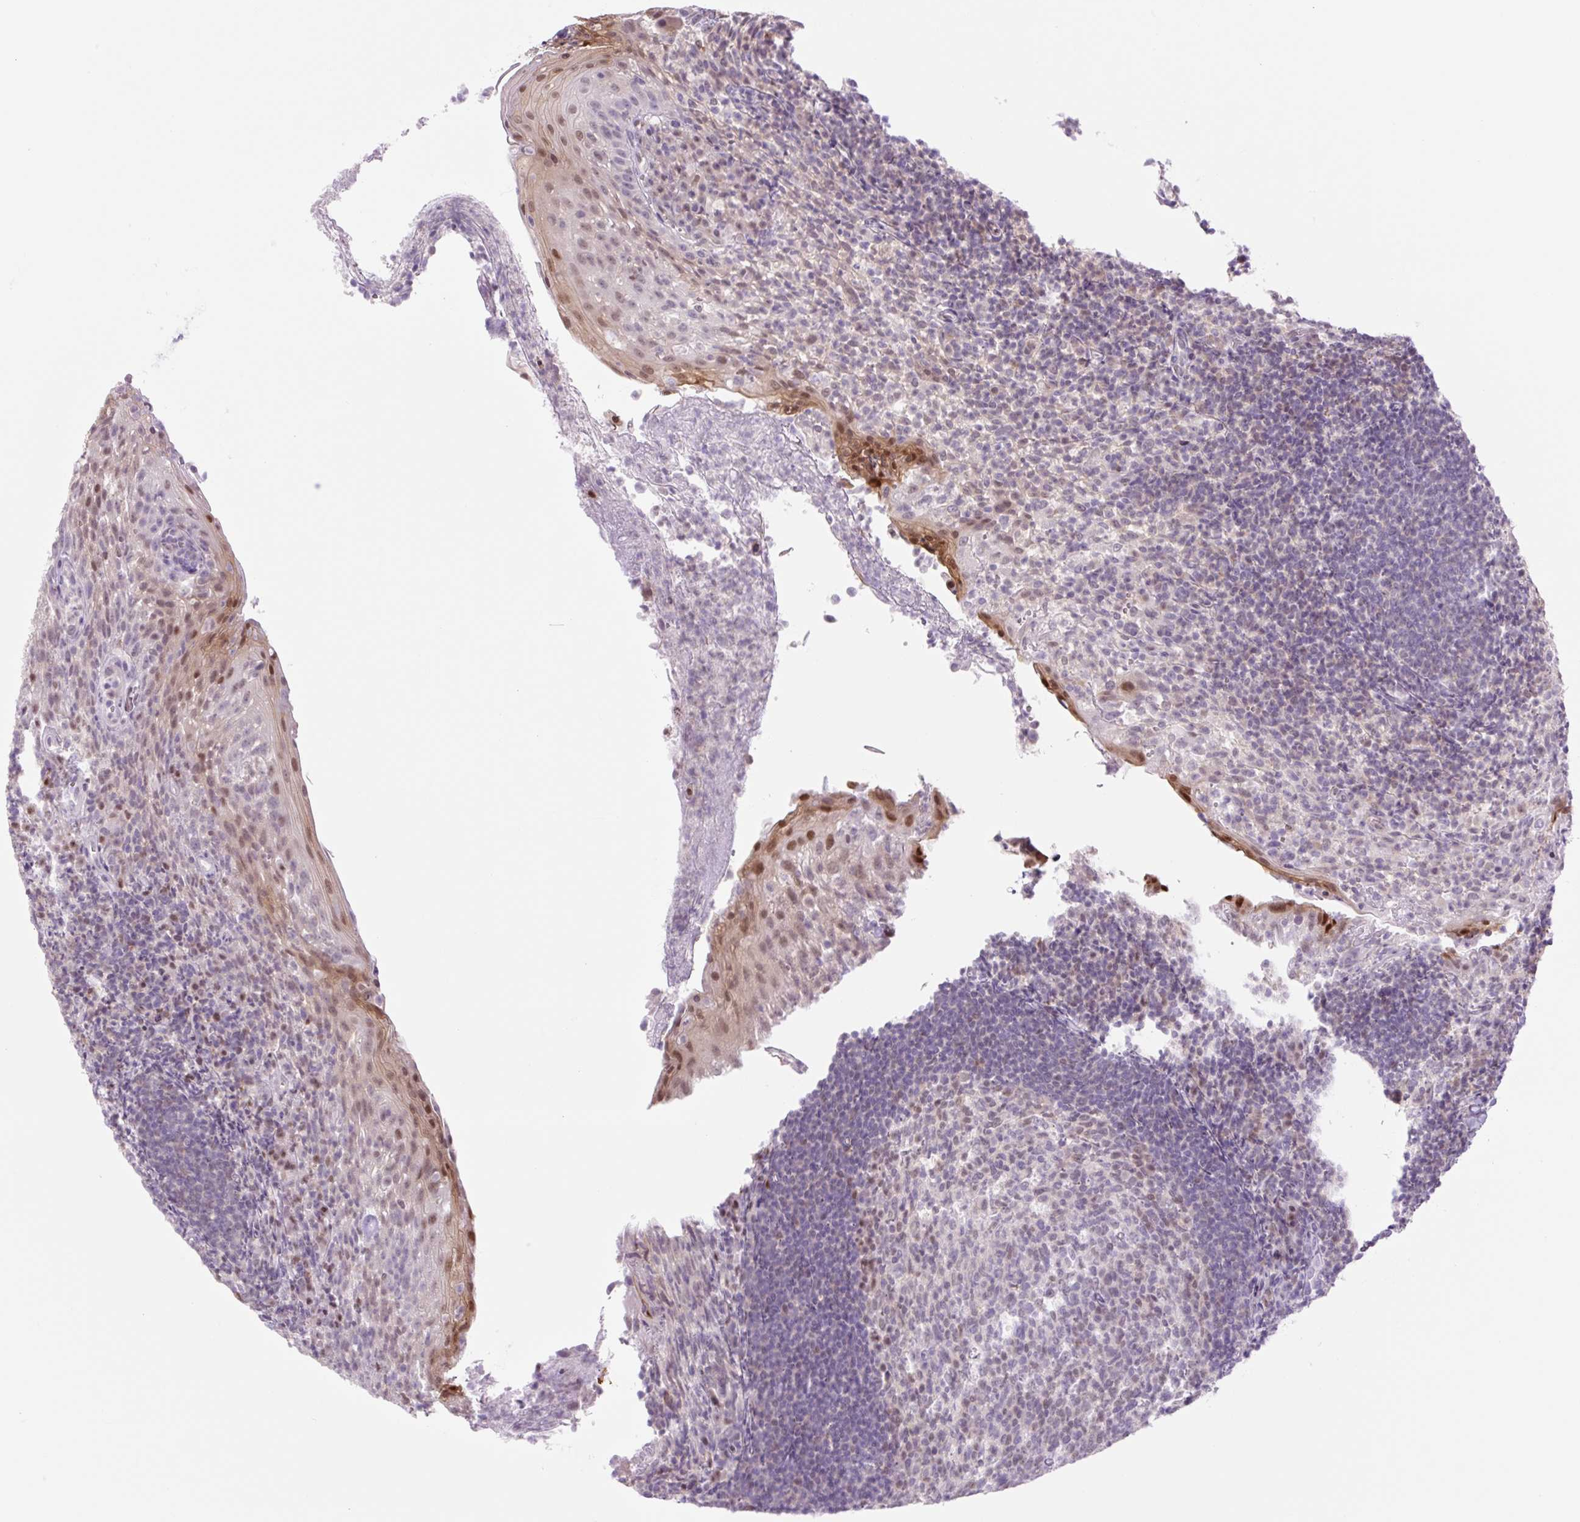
{"staining": {"intensity": "weak", "quantity": "25%-75%", "location": "nuclear"}, "tissue": "tonsil", "cell_type": "Germinal center cells", "image_type": "normal", "snomed": [{"axis": "morphology", "description": "Normal tissue, NOS"}, {"axis": "topography", "description": "Tonsil"}], "caption": "Protein expression by immunohistochemistry demonstrates weak nuclear staining in approximately 25%-75% of germinal center cells in benign tonsil.", "gene": "TLE3", "patient": {"sex": "female", "age": 10}}